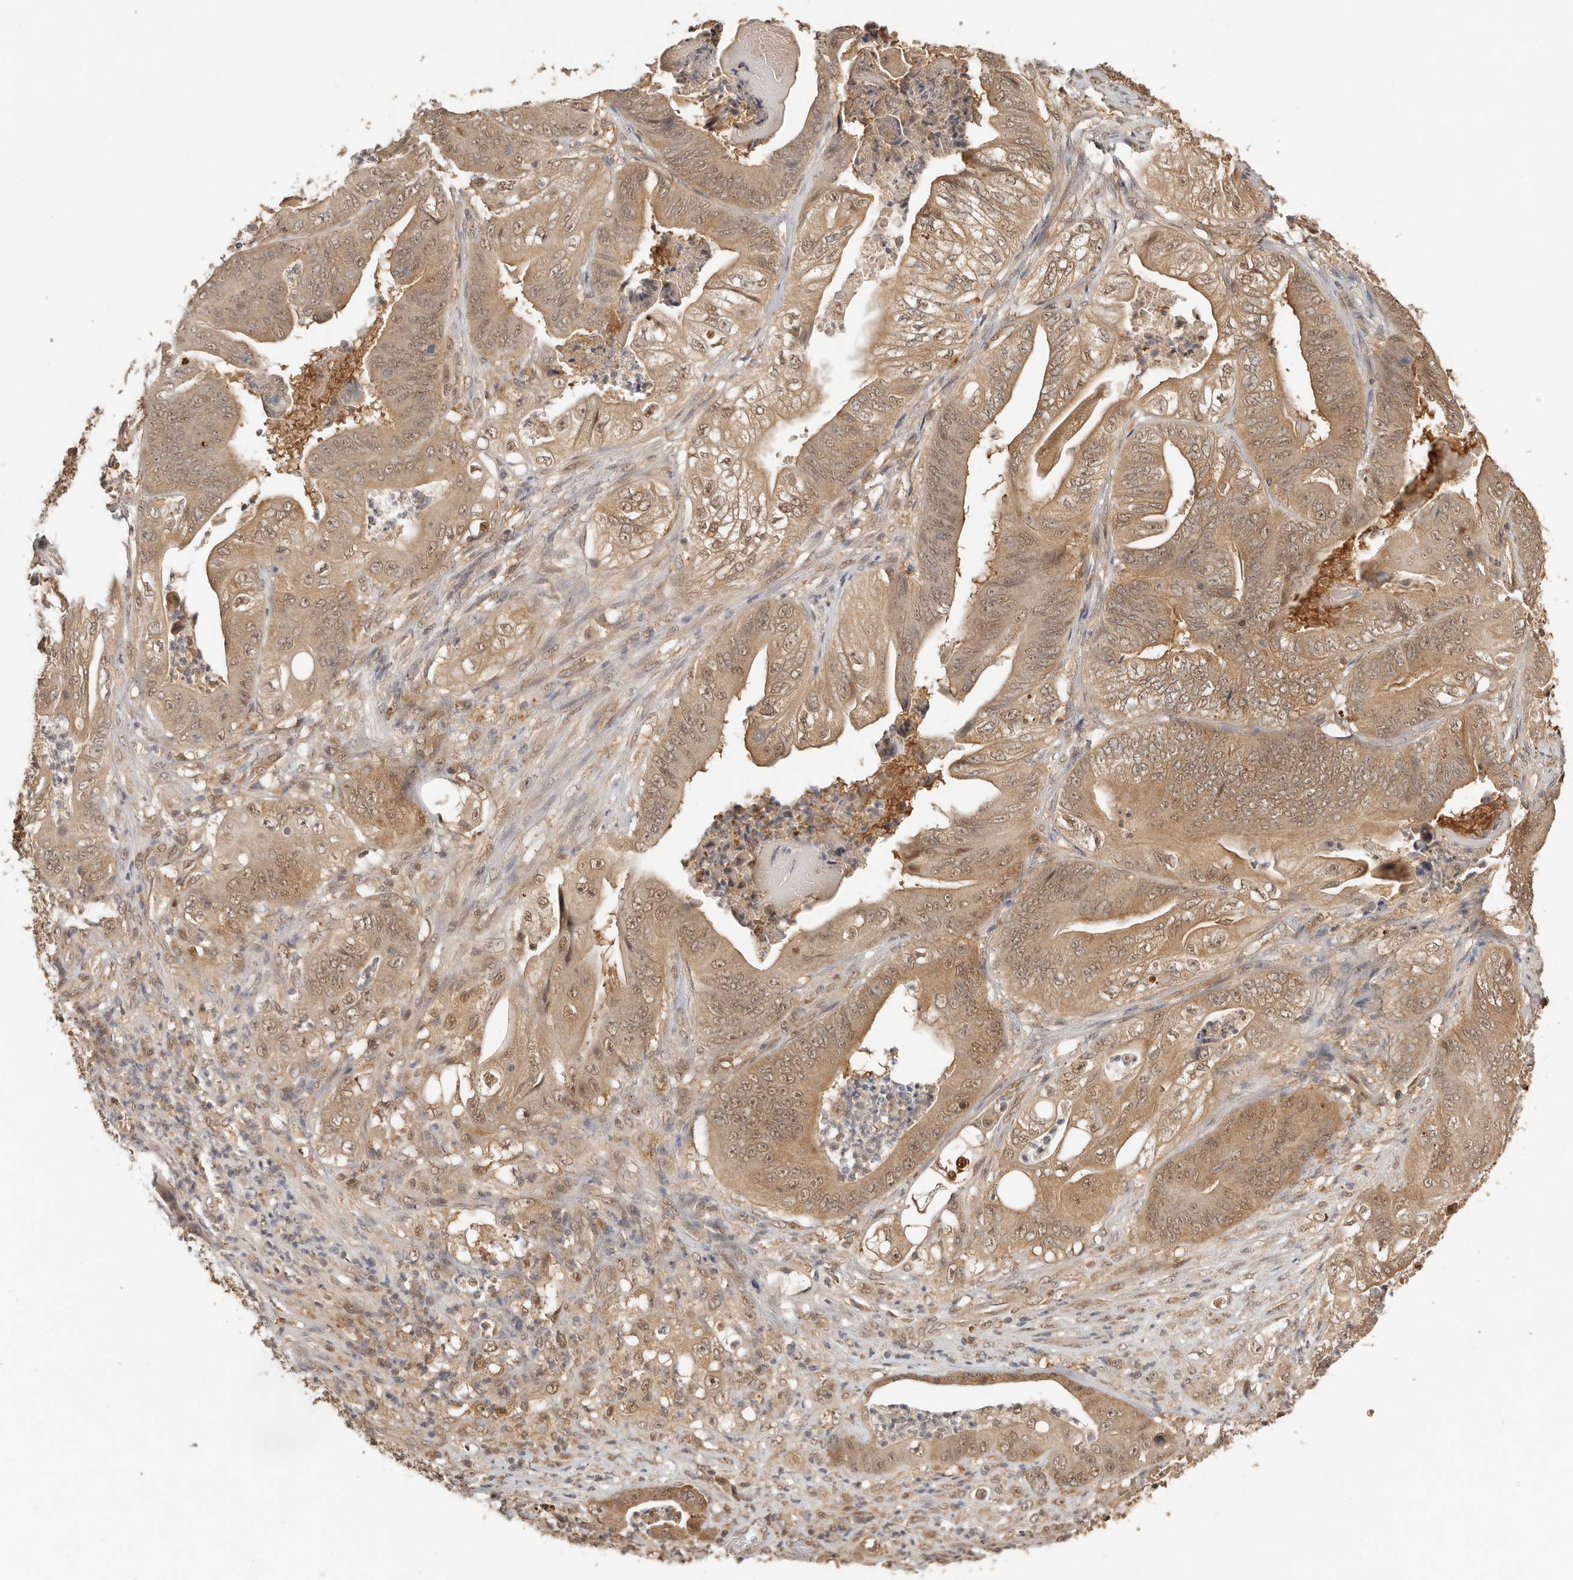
{"staining": {"intensity": "moderate", "quantity": ">75%", "location": "cytoplasmic/membranous,nuclear"}, "tissue": "stomach cancer", "cell_type": "Tumor cells", "image_type": "cancer", "snomed": [{"axis": "morphology", "description": "Adenocarcinoma, NOS"}, {"axis": "topography", "description": "Stomach"}], "caption": "Approximately >75% of tumor cells in human stomach cancer display moderate cytoplasmic/membranous and nuclear protein positivity as visualized by brown immunohistochemical staining.", "gene": "PSMA5", "patient": {"sex": "female", "age": 73}}